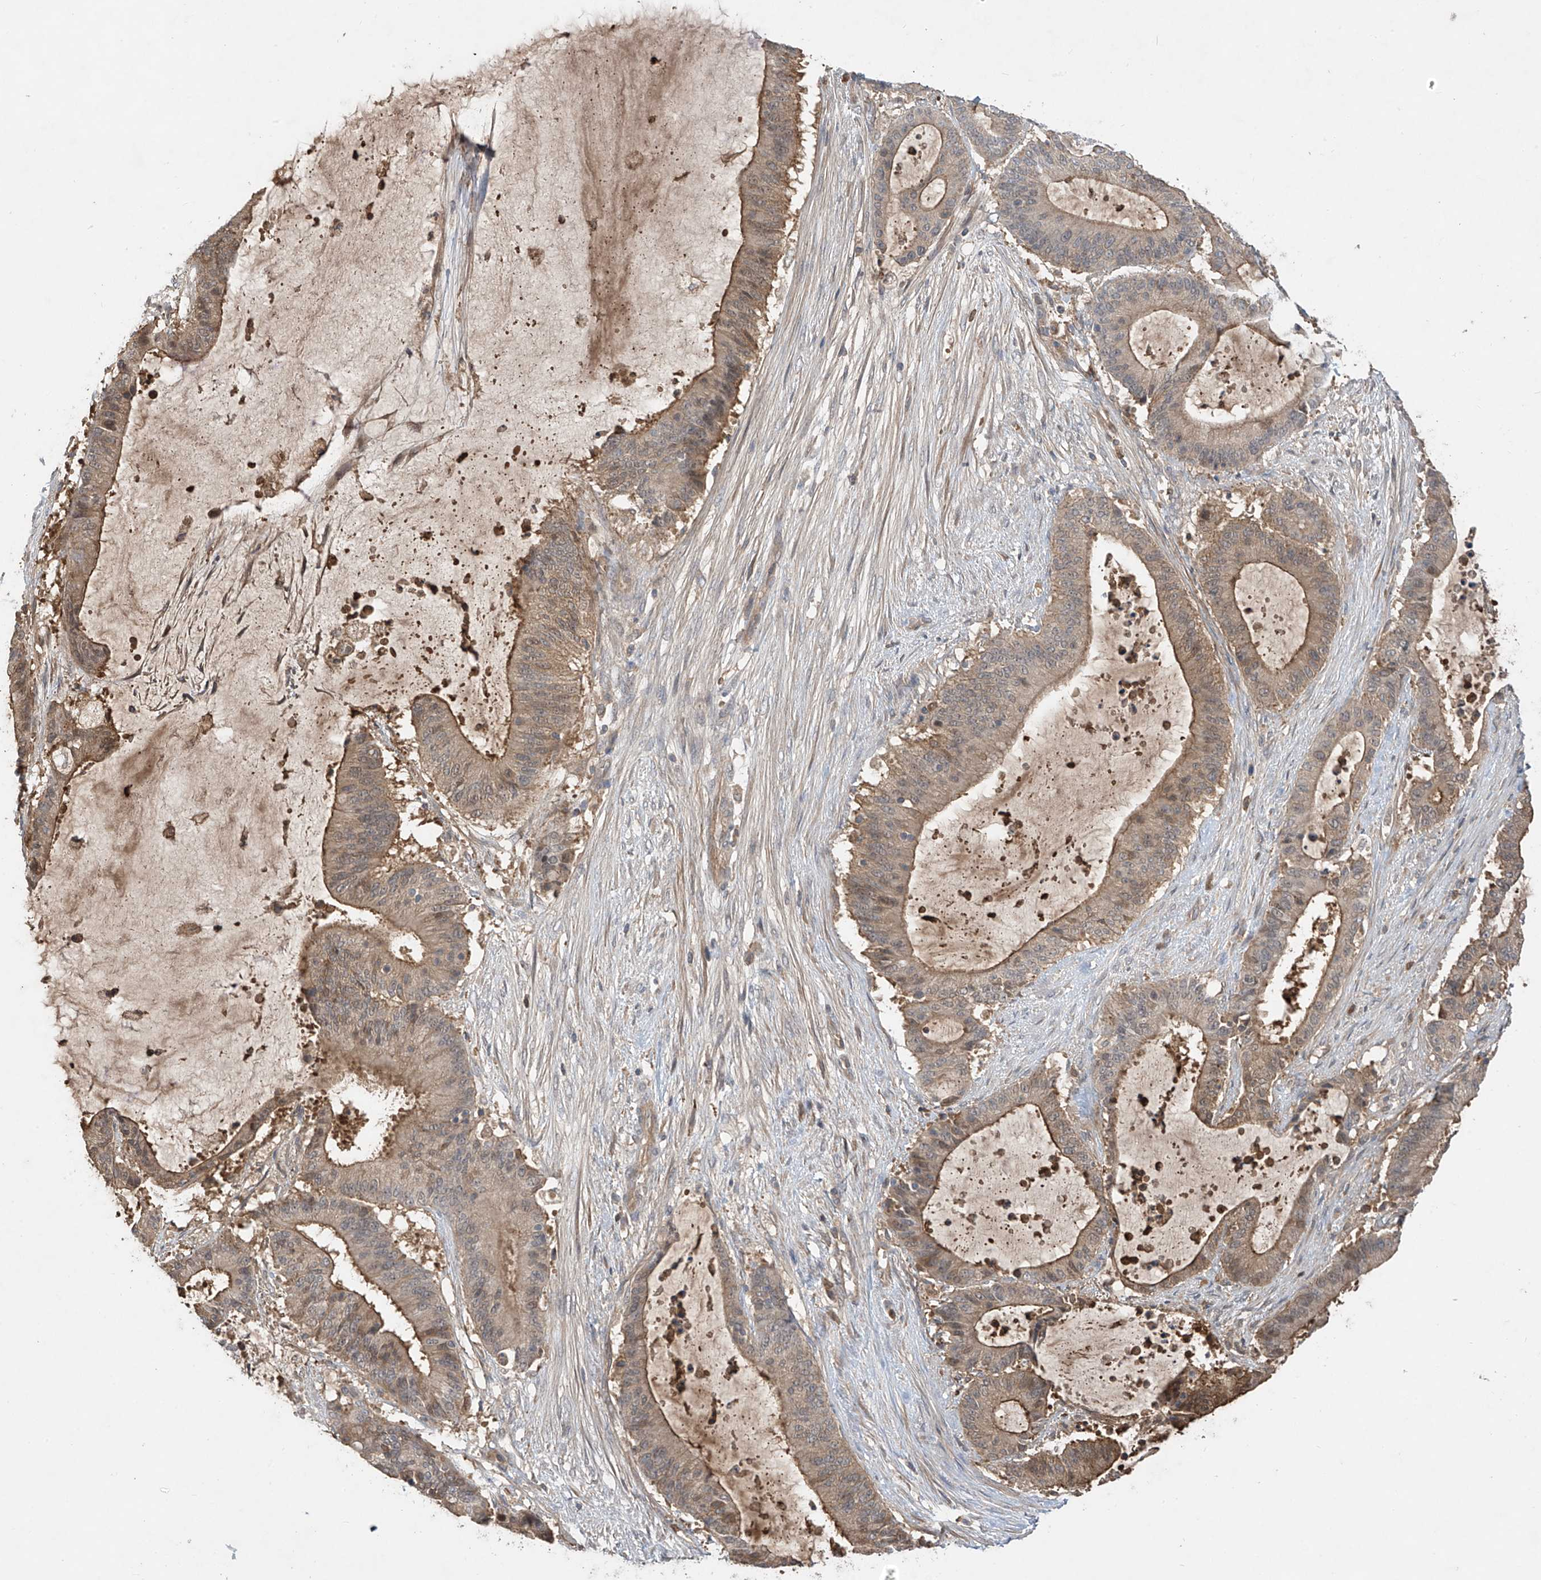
{"staining": {"intensity": "moderate", "quantity": ">75%", "location": "cytoplasmic/membranous"}, "tissue": "liver cancer", "cell_type": "Tumor cells", "image_type": "cancer", "snomed": [{"axis": "morphology", "description": "Normal tissue, NOS"}, {"axis": "morphology", "description": "Cholangiocarcinoma"}, {"axis": "topography", "description": "Liver"}, {"axis": "topography", "description": "Peripheral nerve tissue"}], "caption": "Human cholangiocarcinoma (liver) stained with a brown dye shows moderate cytoplasmic/membranous positive staining in approximately >75% of tumor cells.", "gene": "CACNA2D4", "patient": {"sex": "female", "age": 73}}